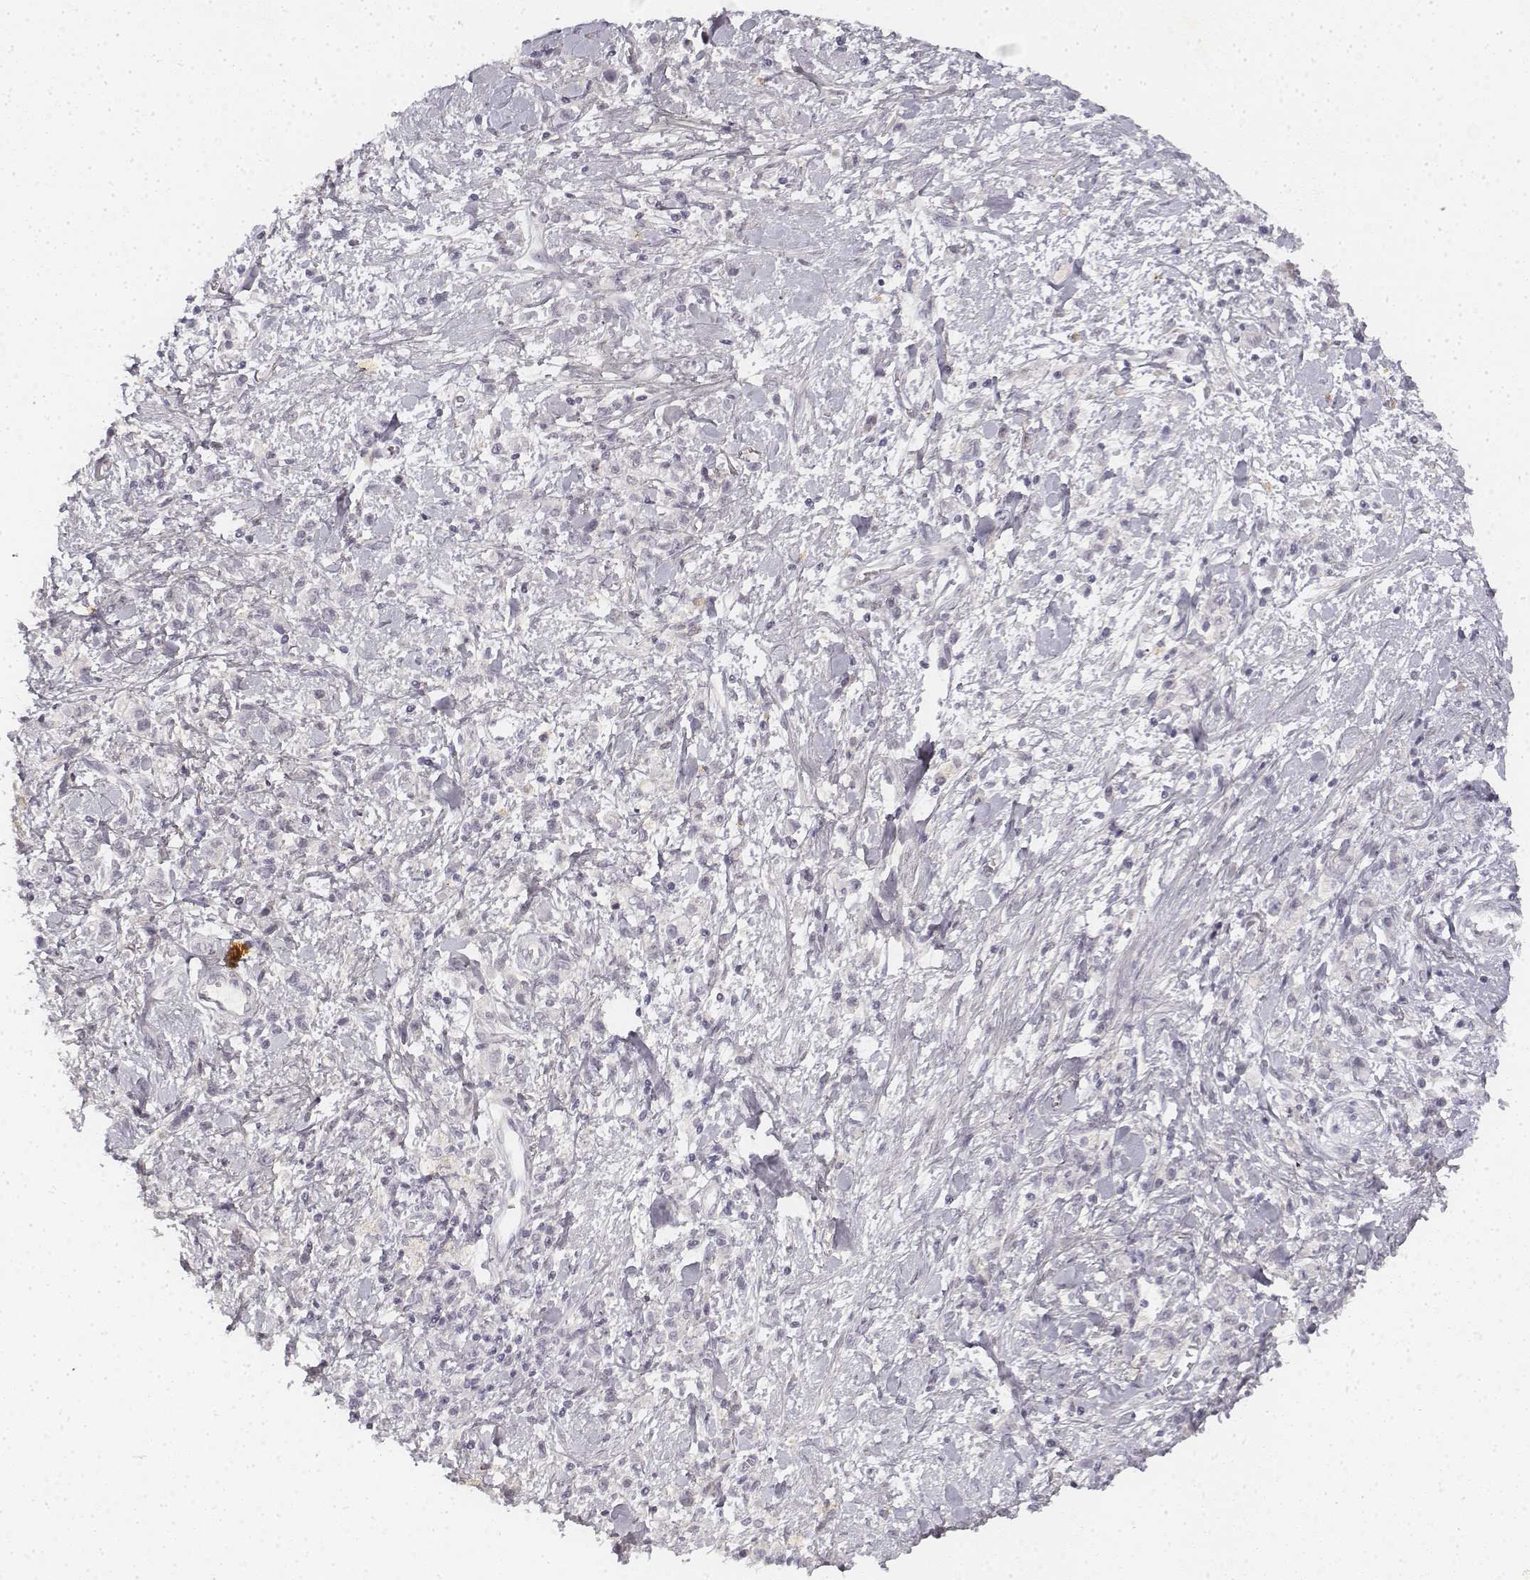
{"staining": {"intensity": "negative", "quantity": "none", "location": "none"}, "tissue": "stomach cancer", "cell_type": "Tumor cells", "image_type": "cancer", "snomed": [{"axis": "morphology", "description": "Adenocarcinoma, NOS"}, {"axis": "topography", "description": "Stomach"}], "caption": "Immunohistochemical staining of human stomach cancer shows no significant expression in tumor cells.", "gene": "KRT84", "patient": {"sex": "male", "age": 77}}